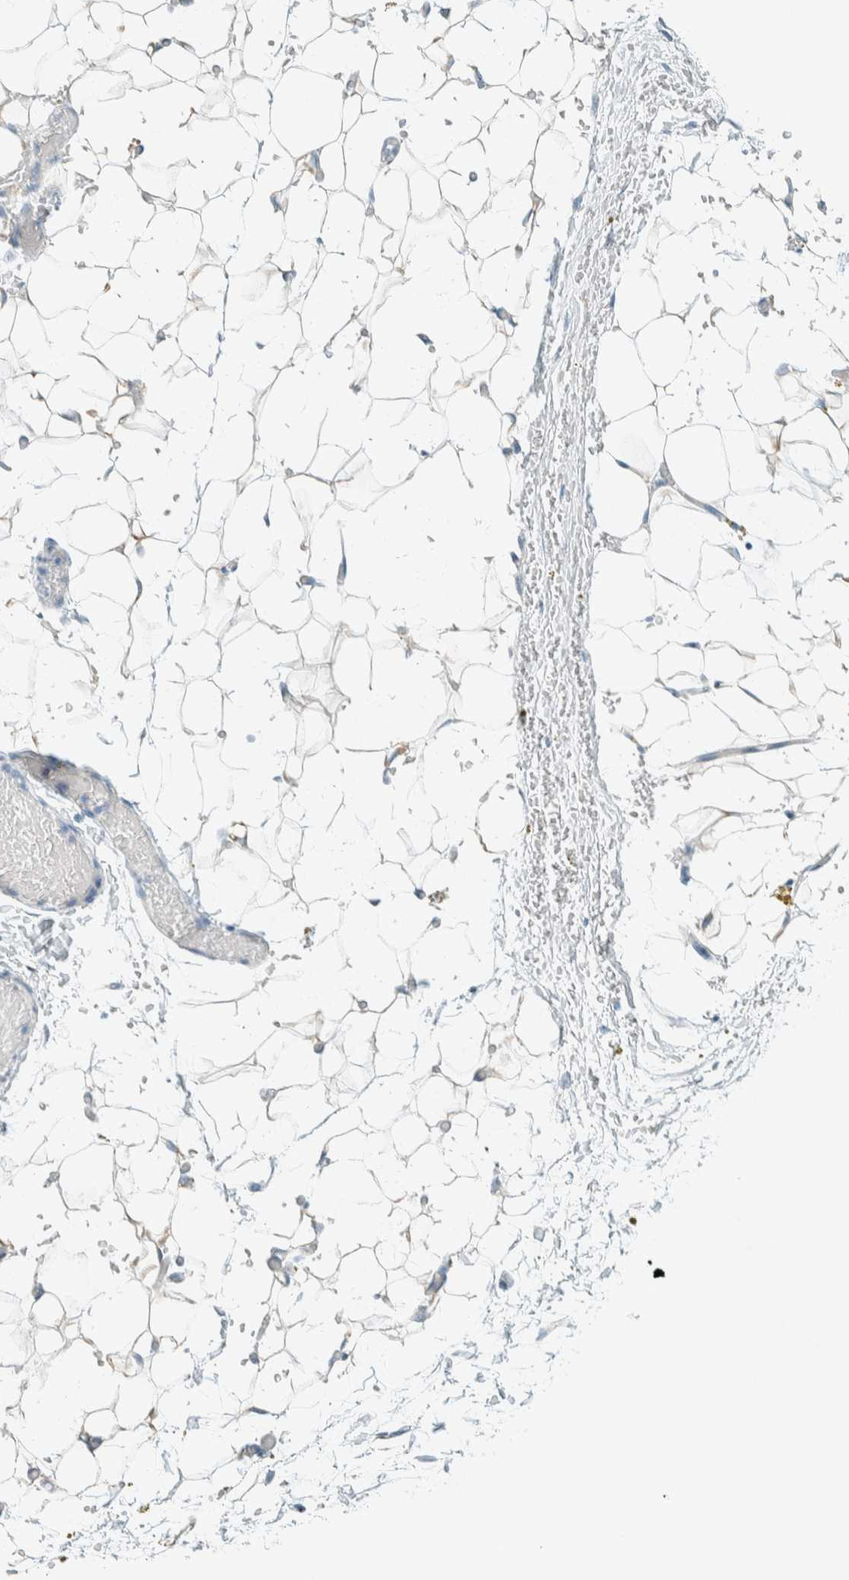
{"staining": {"intensity": "negative", "quantity": "none", "location": "none"}, "tissue": "adipose tissue", "cell_type": "Adipocytes", "image_type": "normal", "snomed": [{"axis": "morphology", "description": "Normal tissue, NOS"}, {"axis": "topography", "description": "Kidney"}, {"axis": "topography", "description": "Peripheral nerve tissue"}], "caption": "Micrograph shows no protein staining in adipocytes of normal adipose tissue.", "gene": "ALDH7A1", "patient": {"sex": "male", "age": 7}}